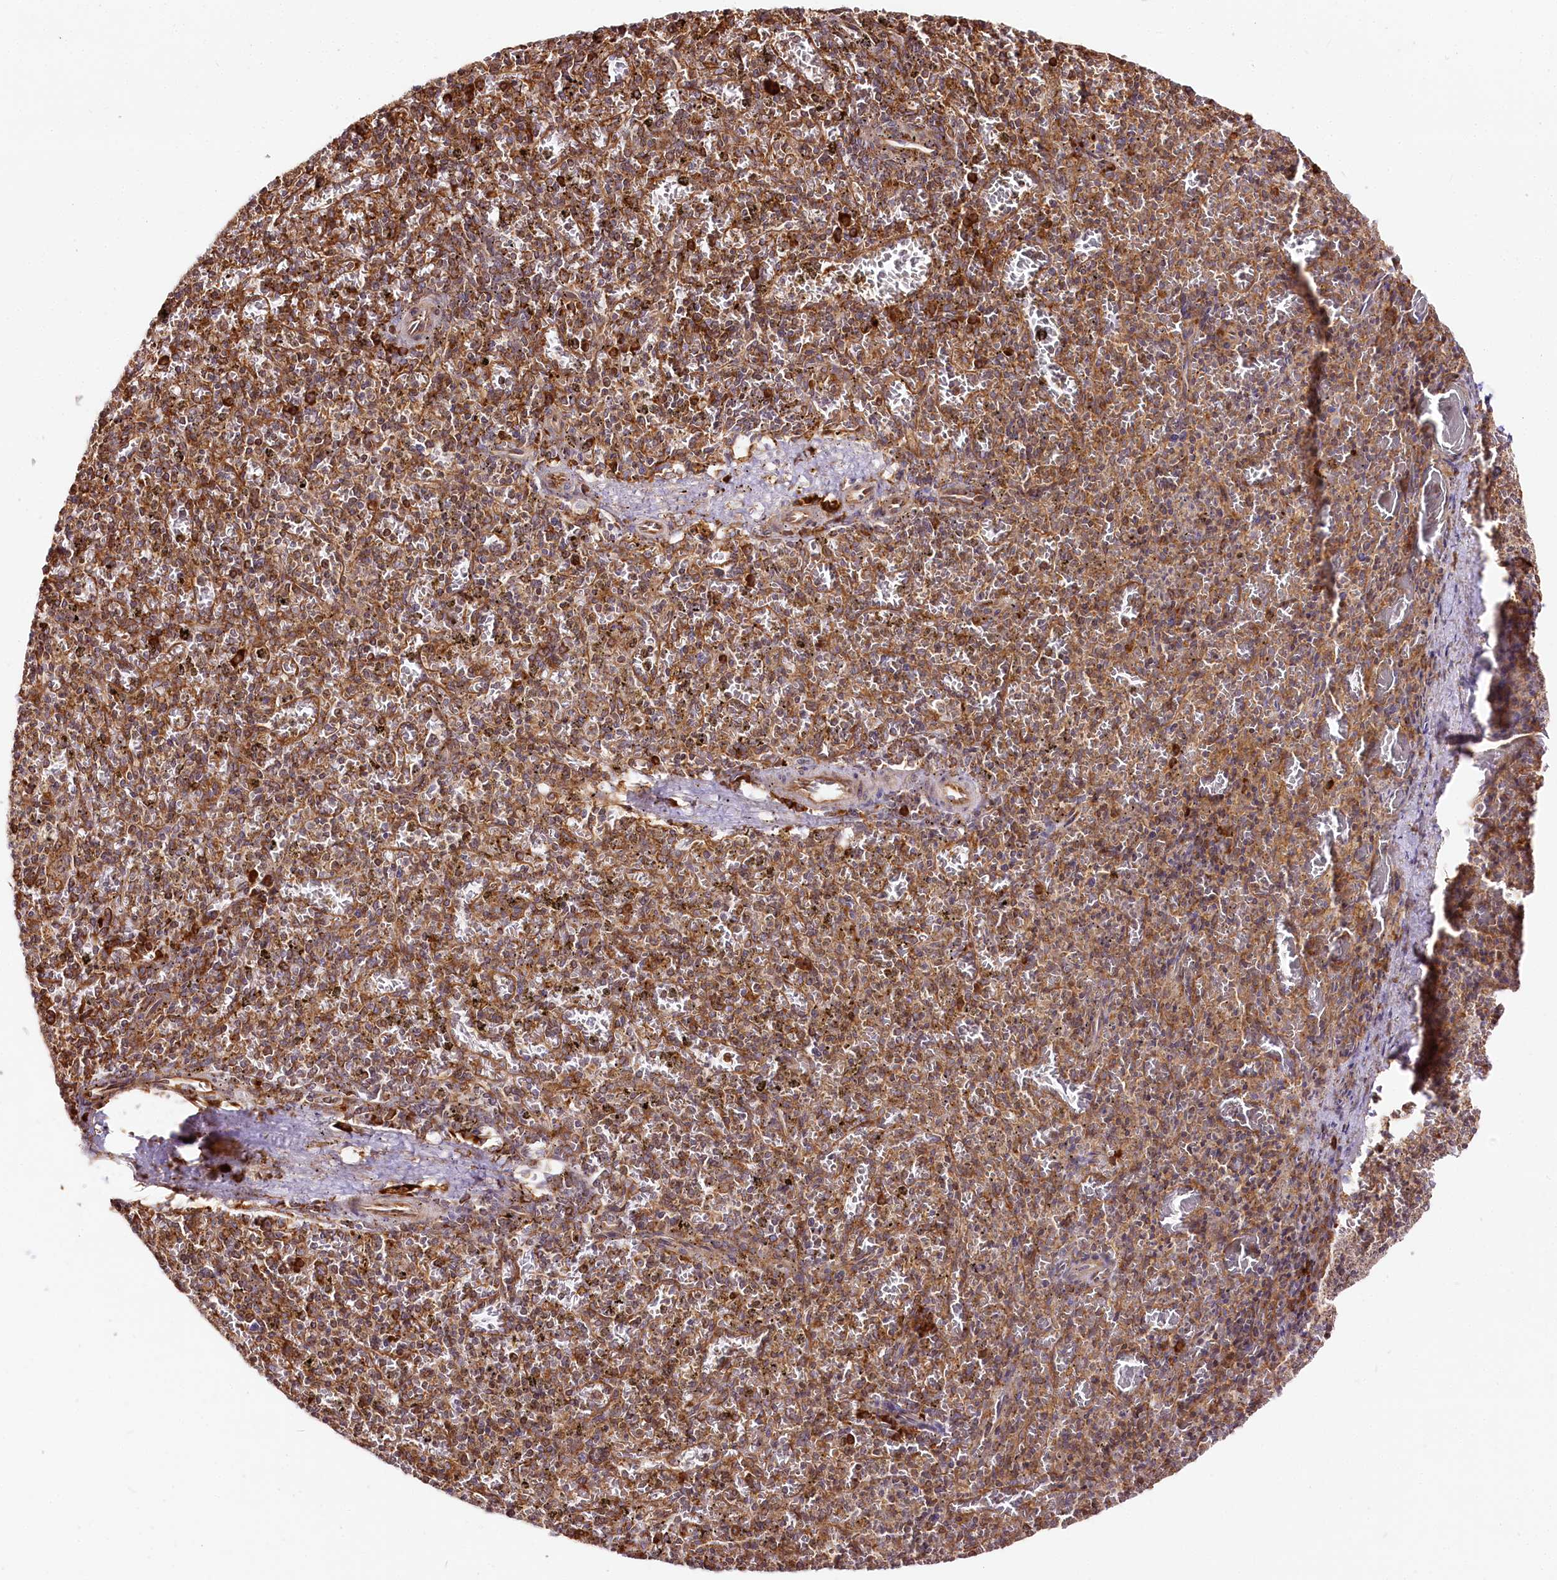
{"staining": {"intensity": "moderate", "quantity": "25%-75%", "location": "cytoplasmic/membranous"}, "tissue": "spleen", "cell_type": "Cells in red pulp", "image_type": "normal", "snomed": [{"axis": "morphology", "description": "Normal tissue, NOS"}, {"axis": "topography", "description": "Spleen"}], "caption": "Protein expression analysis of normal human spleen reveals moderate cytoplasmic/membranous staining in approximately 25%-75% of cells in red pulp.", "gene": "CNPY2", "patient": {"sex": "male", "age": 72}}